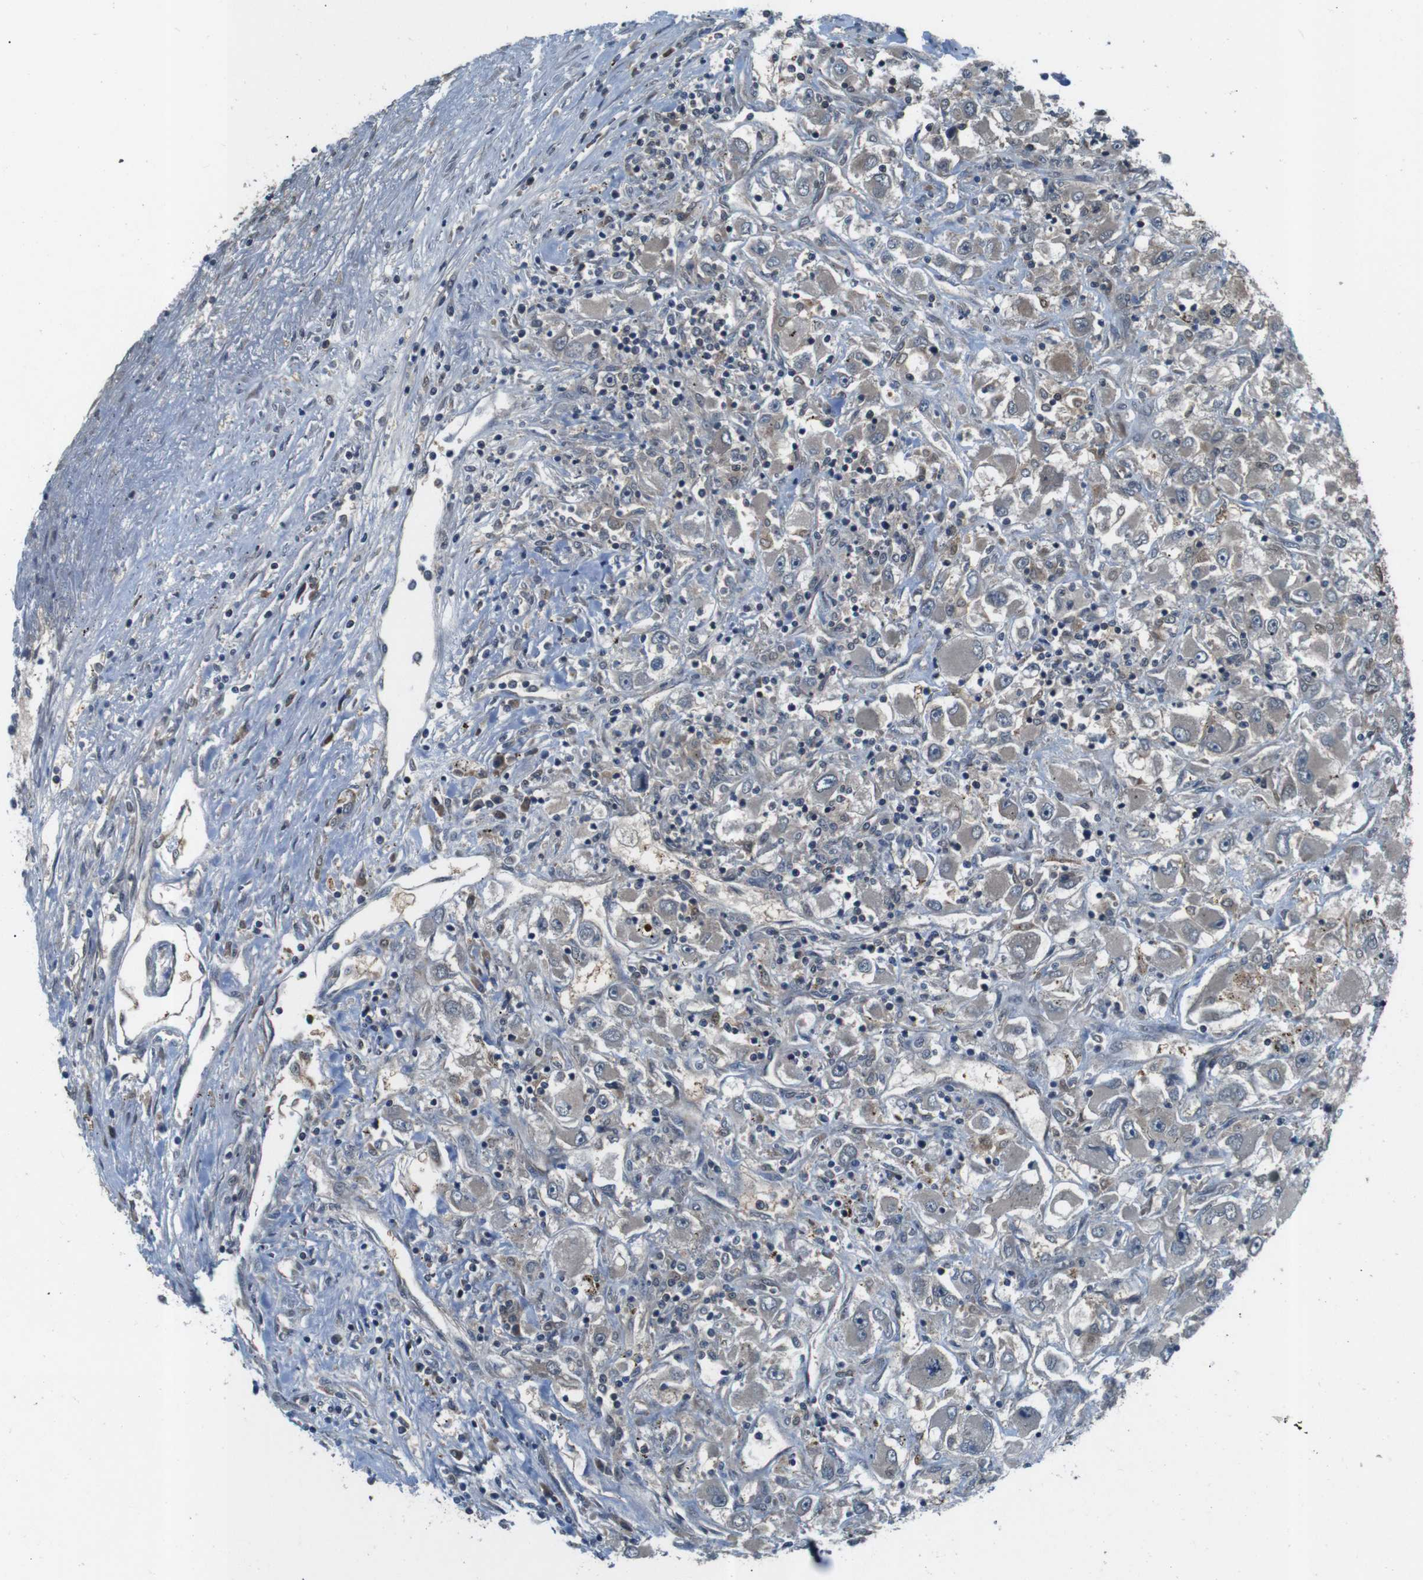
{"staining": {"intensity": "moderate", "quantity": "25%-75%", "location": "cytoplasmic/membranous"}, "tissue": "renal cancer", "cell_type": "Tumor cells", "image_type": "cancer", "snomed": [{"axis": "morphology", "description": "Adenocarcinoma, NOS"}, {"axis": "topography", "description": "Kidney"}], "caption": "Moderate cytoplasmic/membranous protein expression is appreciated in approximately 25%-75% of tumor cells in renal adenocarcinoma.", "gene": "LRP5", "patient": {"sex": "female", "age": 52}}